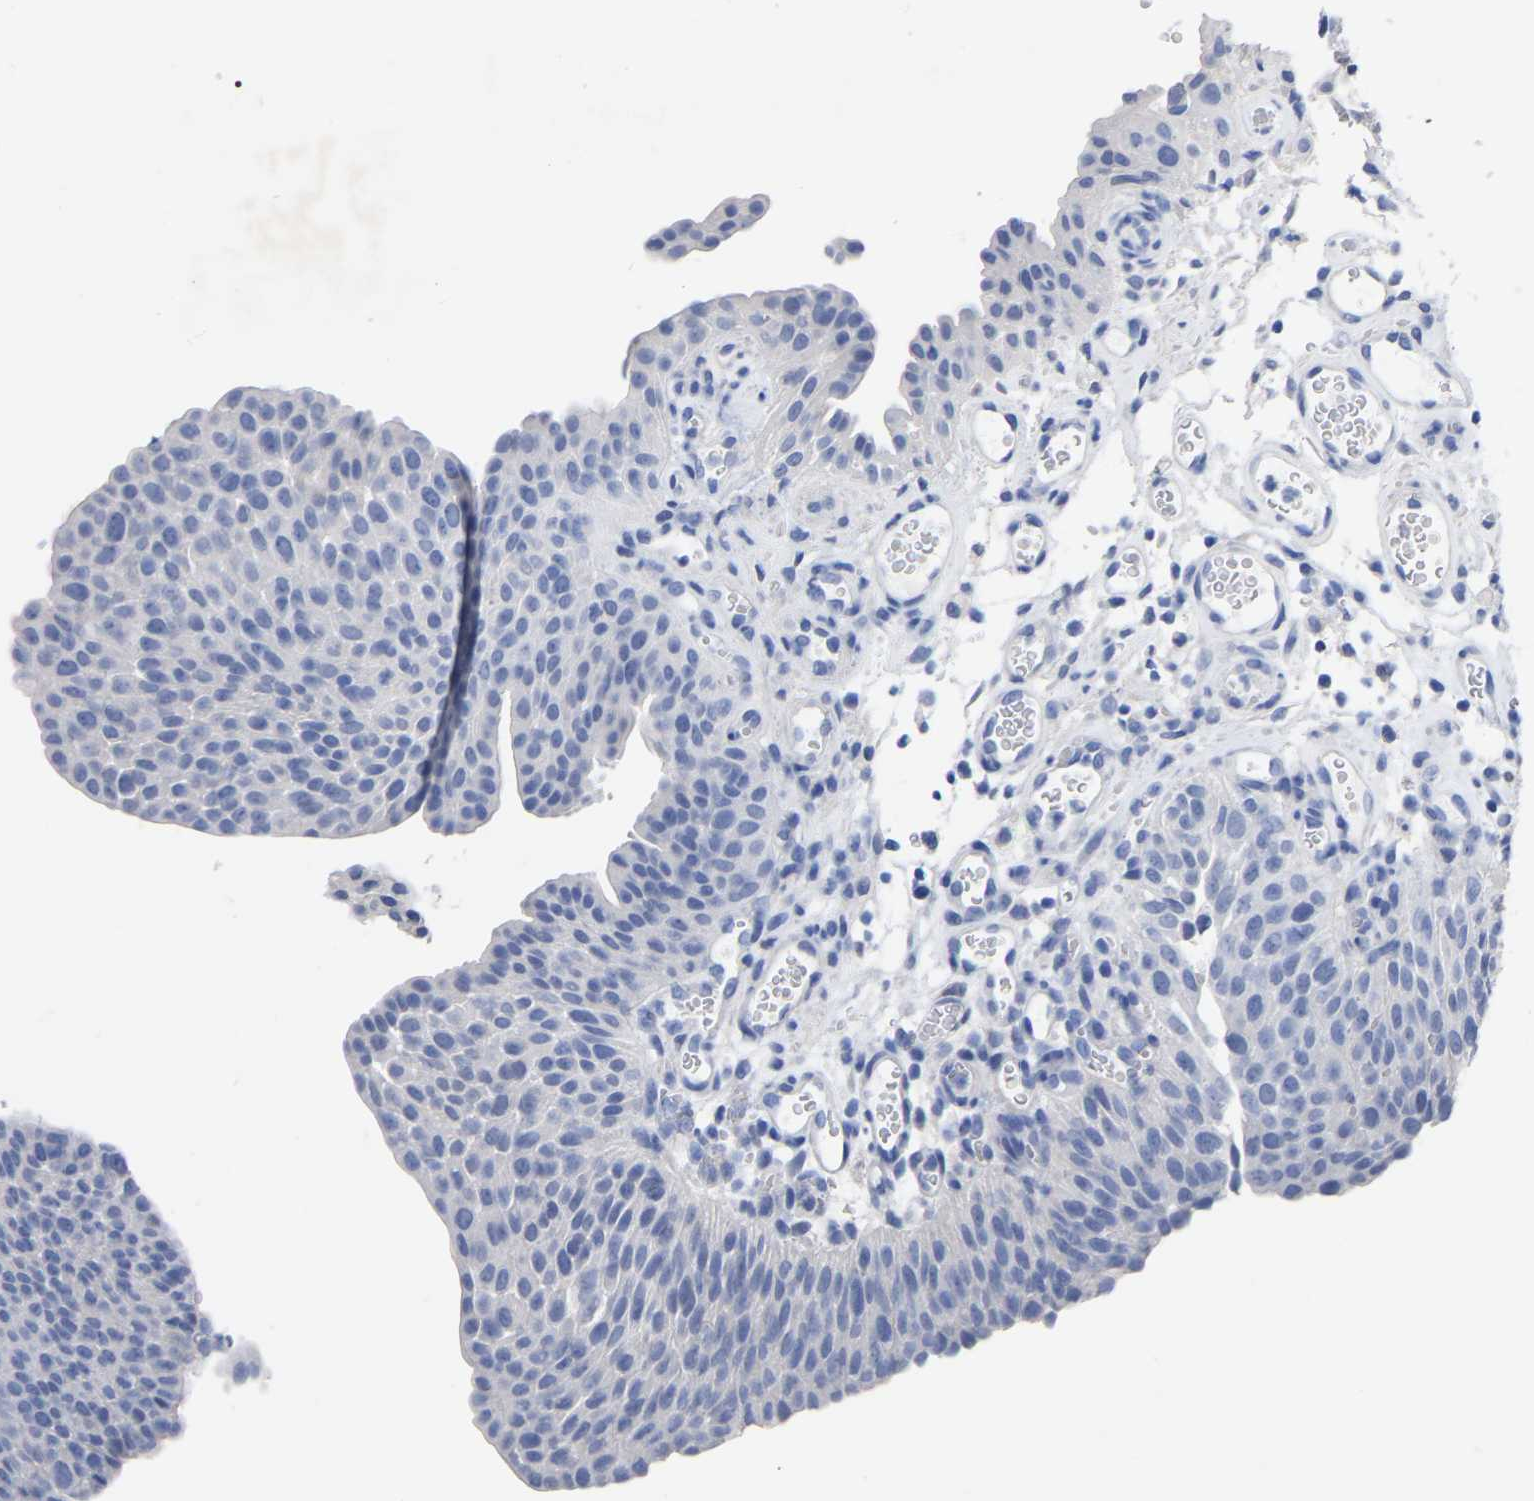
{"staining": {"intensity": "negative", "quantity": "none", "location": "none"}, "tissue": "urothelial cancer", "cell_type": "Tumor cells", "image_type": "cancer", "snomed": [{"axis": "morphology", "description": "Urothelial carcinoma, Low grade"}, {"axis": "morphology", "description": "Urothelial carcinoma, High grade"}, {"axis": "topography", "description": "Urinary bladder"}], "caption": "Protein analysis of urothelial carcinoma (high-grade) shows no significant staining in tumor cells. (DAB (3,3'-diaminobenzidine) immunohistochemistry with hematoxylin counter stain).", "gene": "ANXA13", "patient": {"sex": "male", "age": 35}}